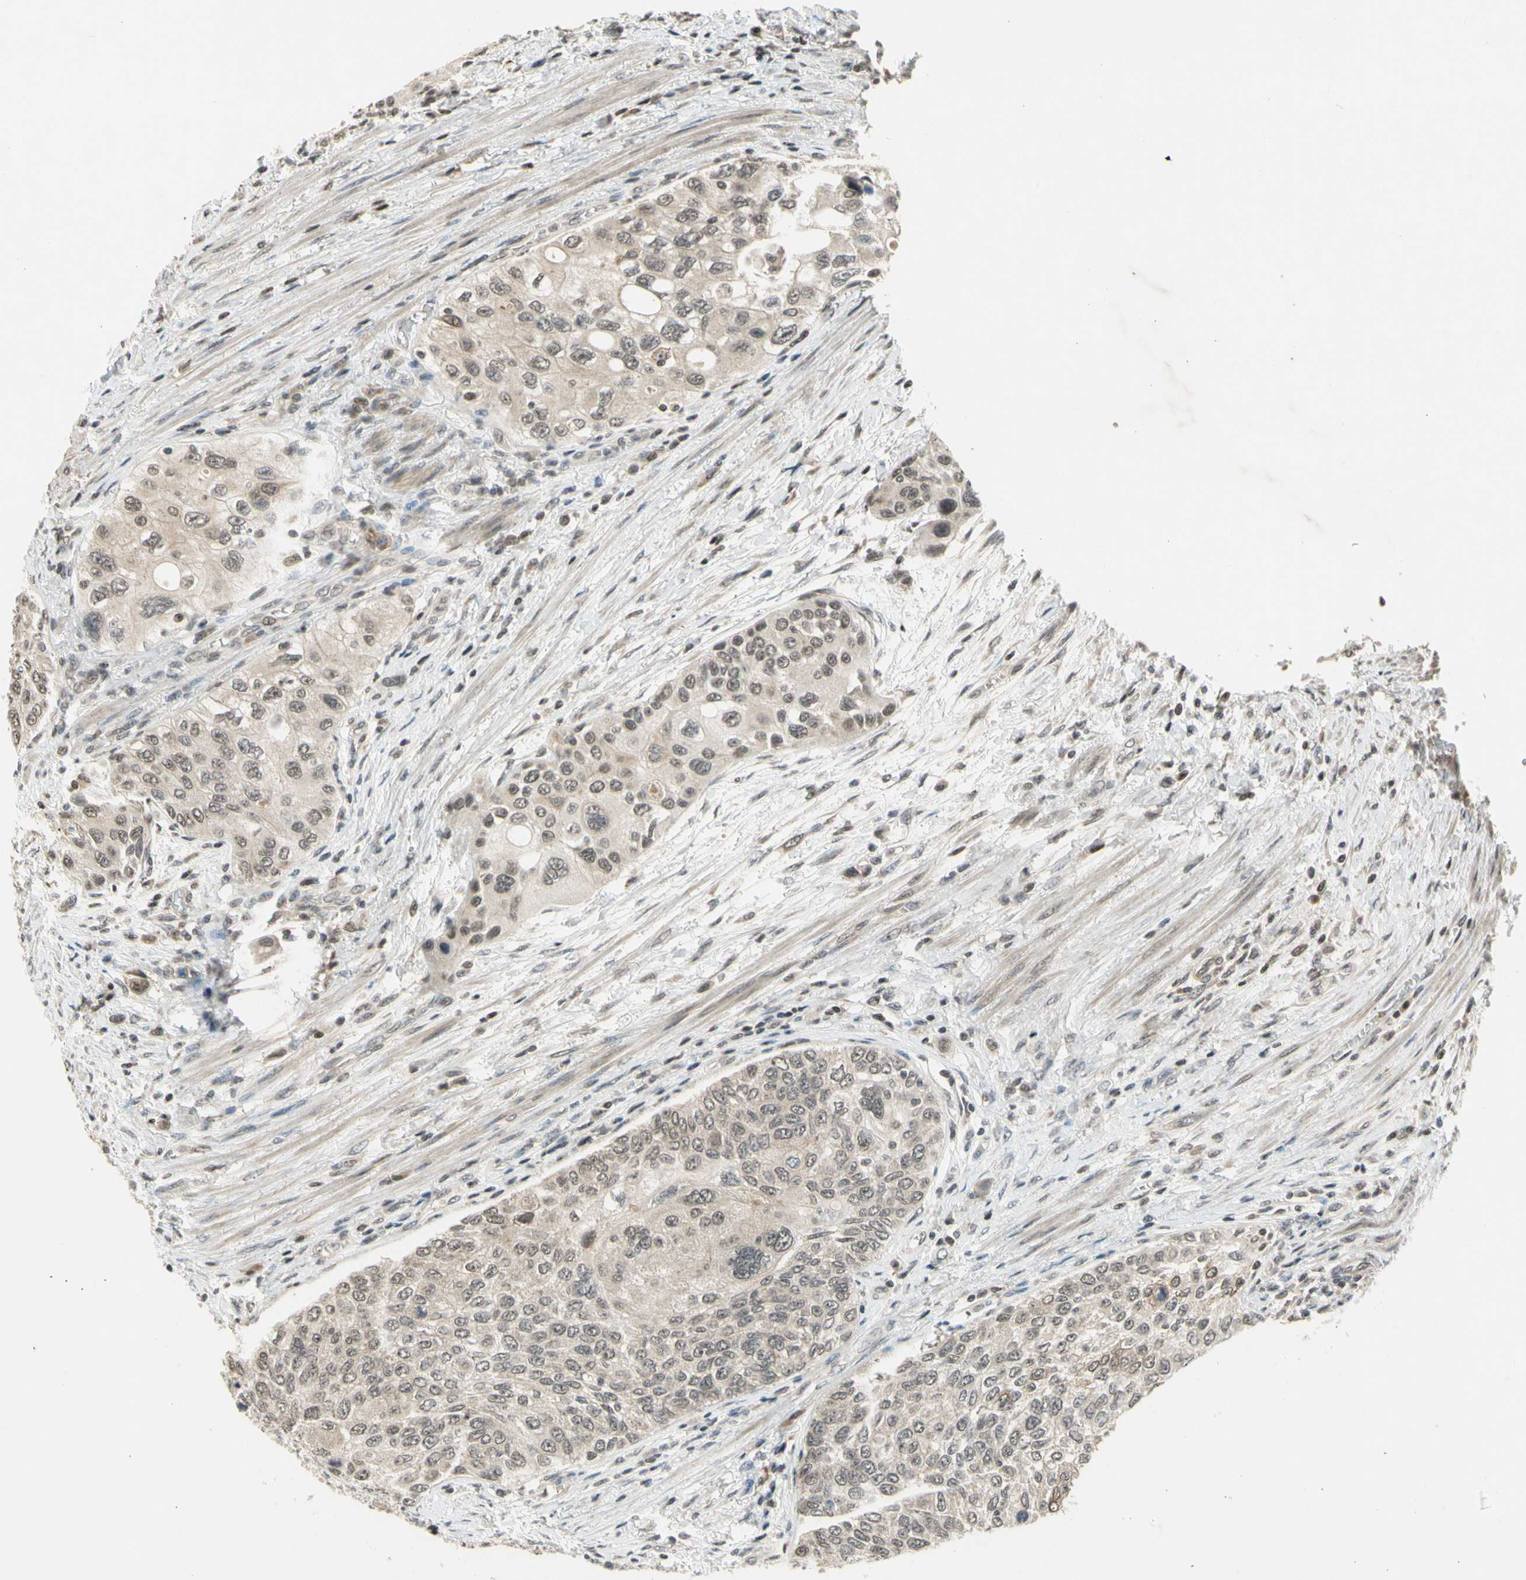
{"staining": {"intensity": "weak", "quantity": ">75%", "location": "cytoplasmic/membranous,nuclear"}, "tissue": "urothelial cancer", "cell_type": "Tumor cells", "image_type": "cancer", "snomed": [{"axis": "morphology", "description": "Urothelial carcinoma, High grade"}, {"axis": "topography", "description": "Urinary bladder"}], "caption": "Weak cytoplasmic/membranous and nuclear expression for a protein is seen in approximately >75% of tumor cells of urothelial cancer using immunohistochemistry (IHC).", "gene": "EFNB2", "patient": {"sex": "female", "age": 56}}